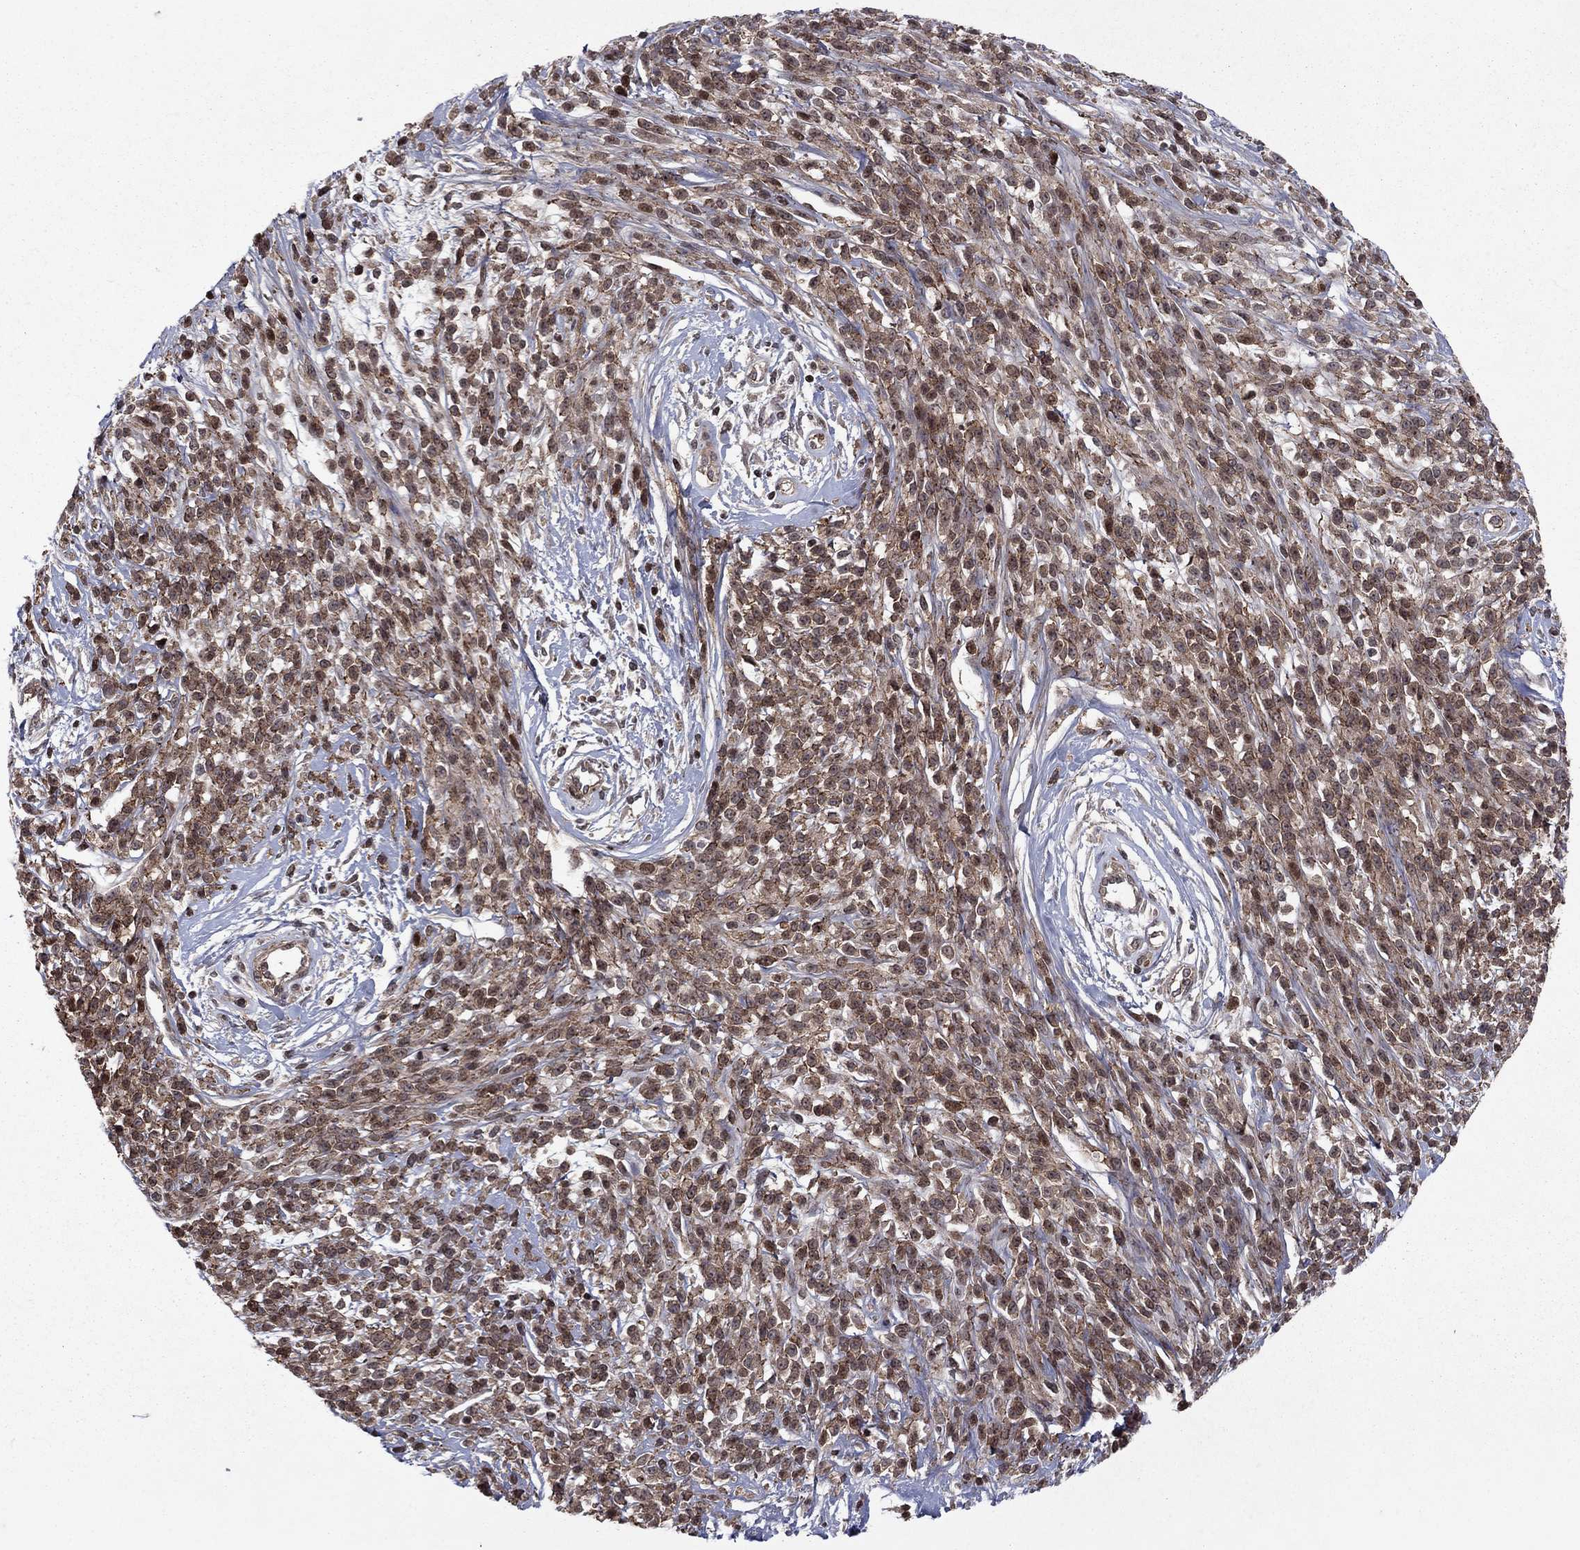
{"staining": {"intensity": "moderate", "quantity": "25%-75%", "location": "cytoplasmic/membranous"}, "tissue": "melanoma", "cell_type": "Tumor cells", "image_type": "cancer", "snomed": [{"axis": "morphology", "description": "Malignant melanoma, NOS"}, {"axis": "topography", "description": "Skin"}, {"axis": "topography", "description": "Skin of trunk"}], "caption": "Melanoma stained with a protein marker shows moderate staining in tumor cells.", "gene": "SORBS1", "patient": {"sex": "male", "age": 74}}